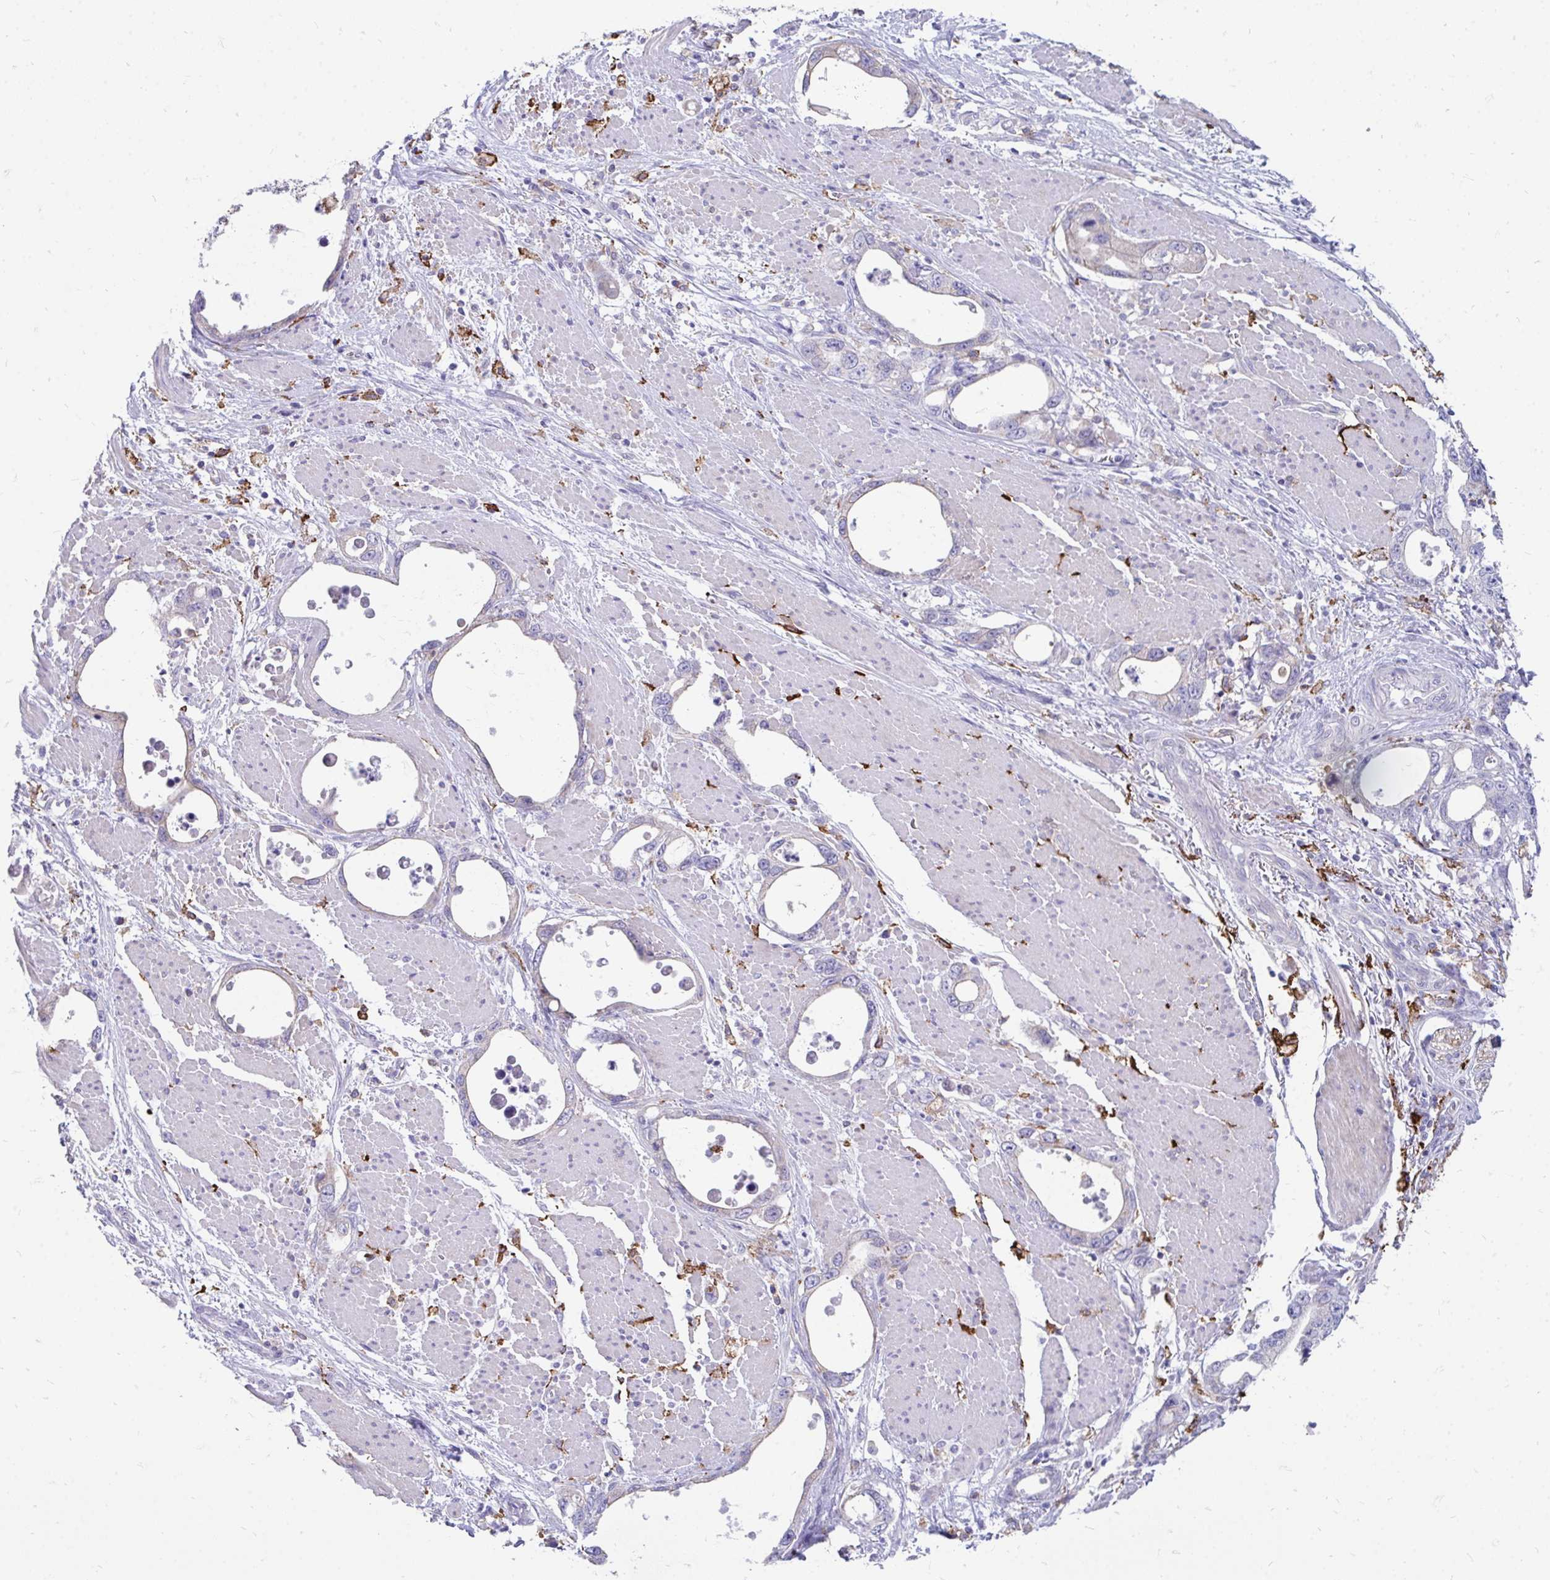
{"staining": {"intensity": "negative", "quantity": "none", "location": "none"}, "tissue": "stomach cancer", "cell_type": "Tumor cells", "image_type": "cancer", "snomed": [{"axis": "morphology", "description": "Adenocarcinoma, NOS"}, {"axis": "topography", "description": "Stomach, upper"}], "caption": "Tumor cells show no significant protein staining in stomach cancer (adenocarcinoma).", "gene": "CD163", "patient": {"sex": "male", "age": 74}}